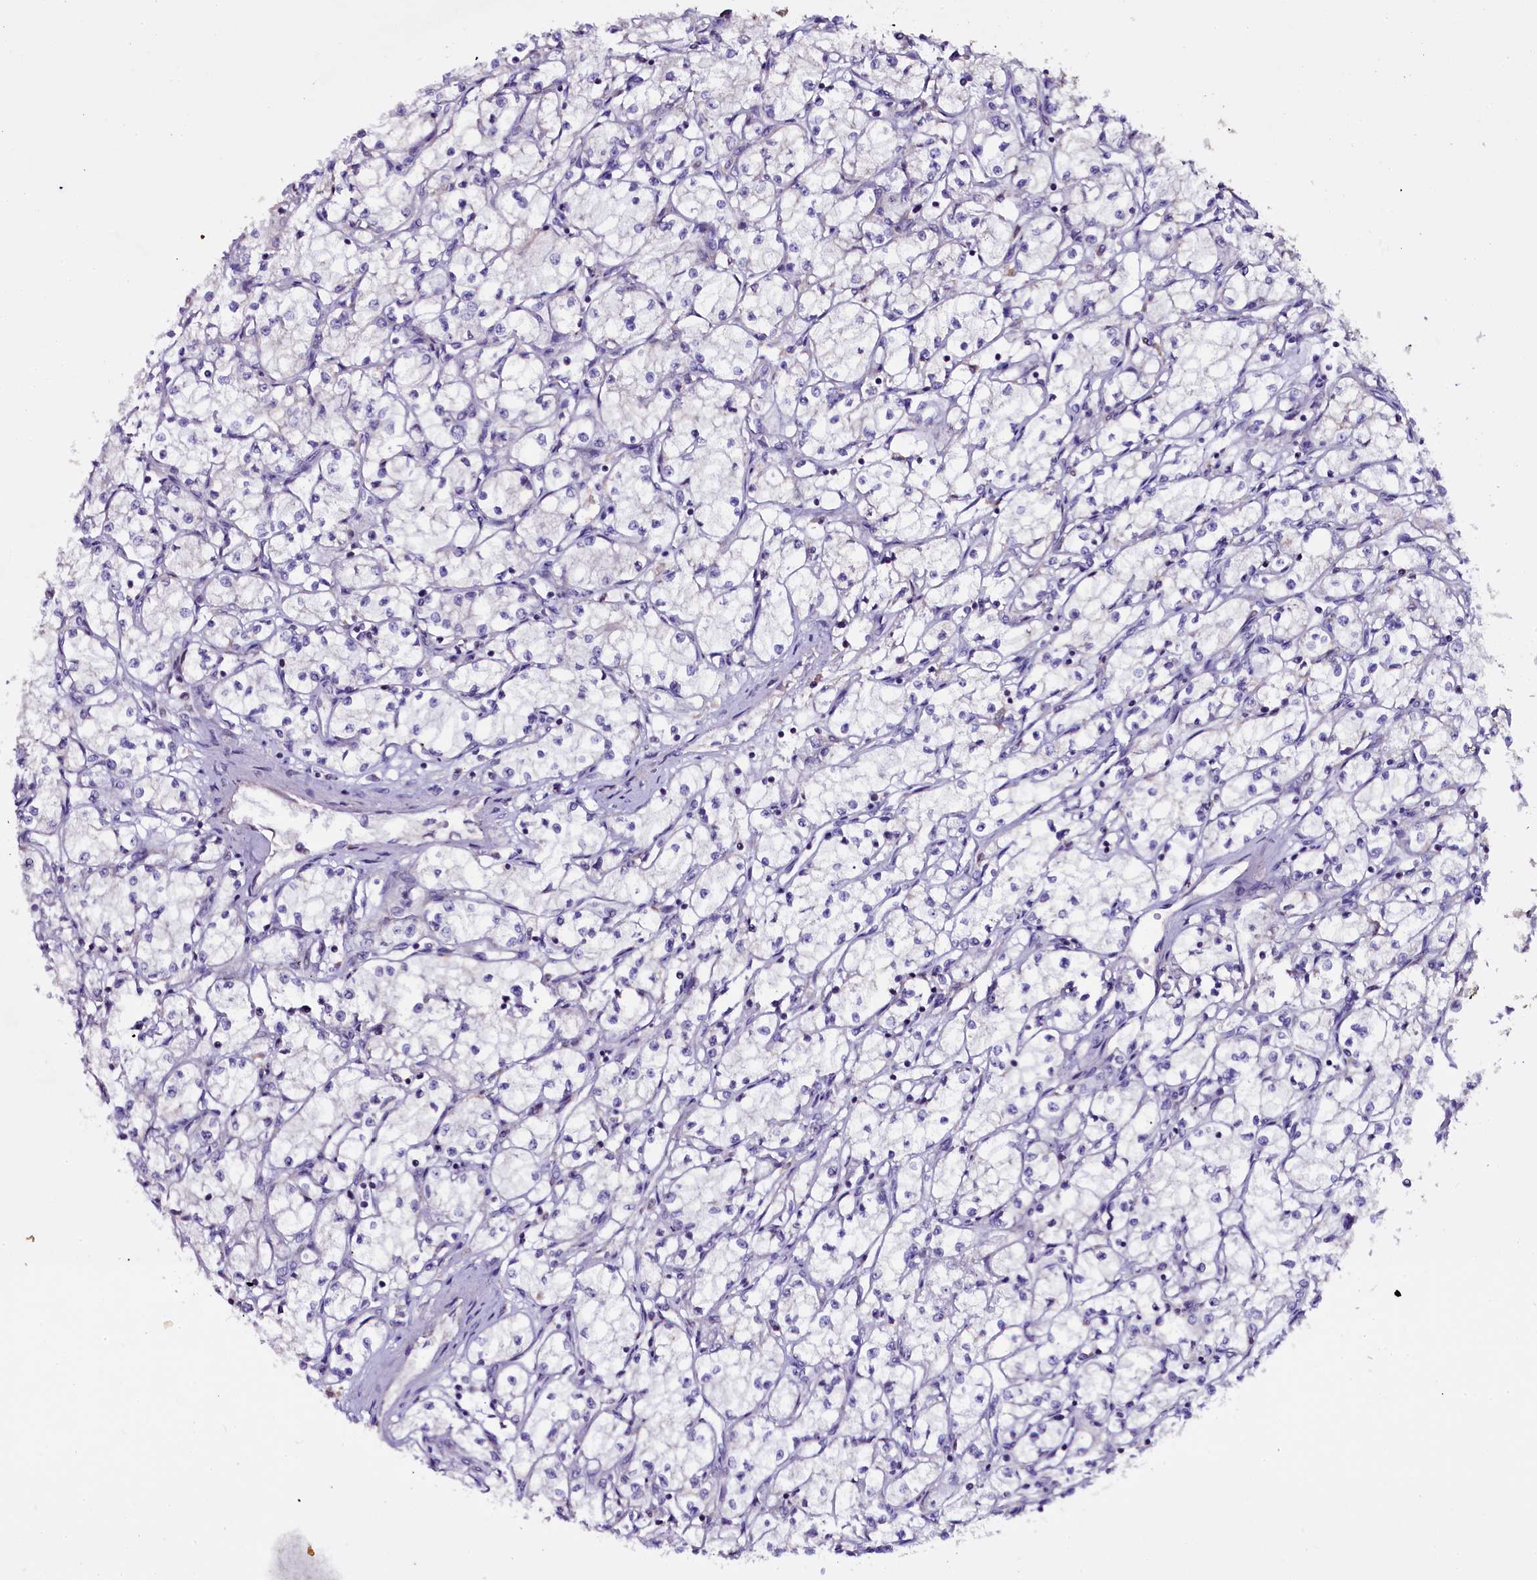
{"staining": {"intensity": "negative", "quantity": "none", "location": "none"}, "tissue": "renal cancer", "cell_type": "Tumor cells", "image_type": "cancer", "snomed": [{"axis": "morphology", "description": "Adenocarcinoma, NOS"}, {"axis": "topography", "description": "Kidney"}], "caption": "Tumor cells show no significant positivity in renal cancer (adenocarcinoma).", "gene": "NAA80", "patient": {"sex": "male", "age": 59}}